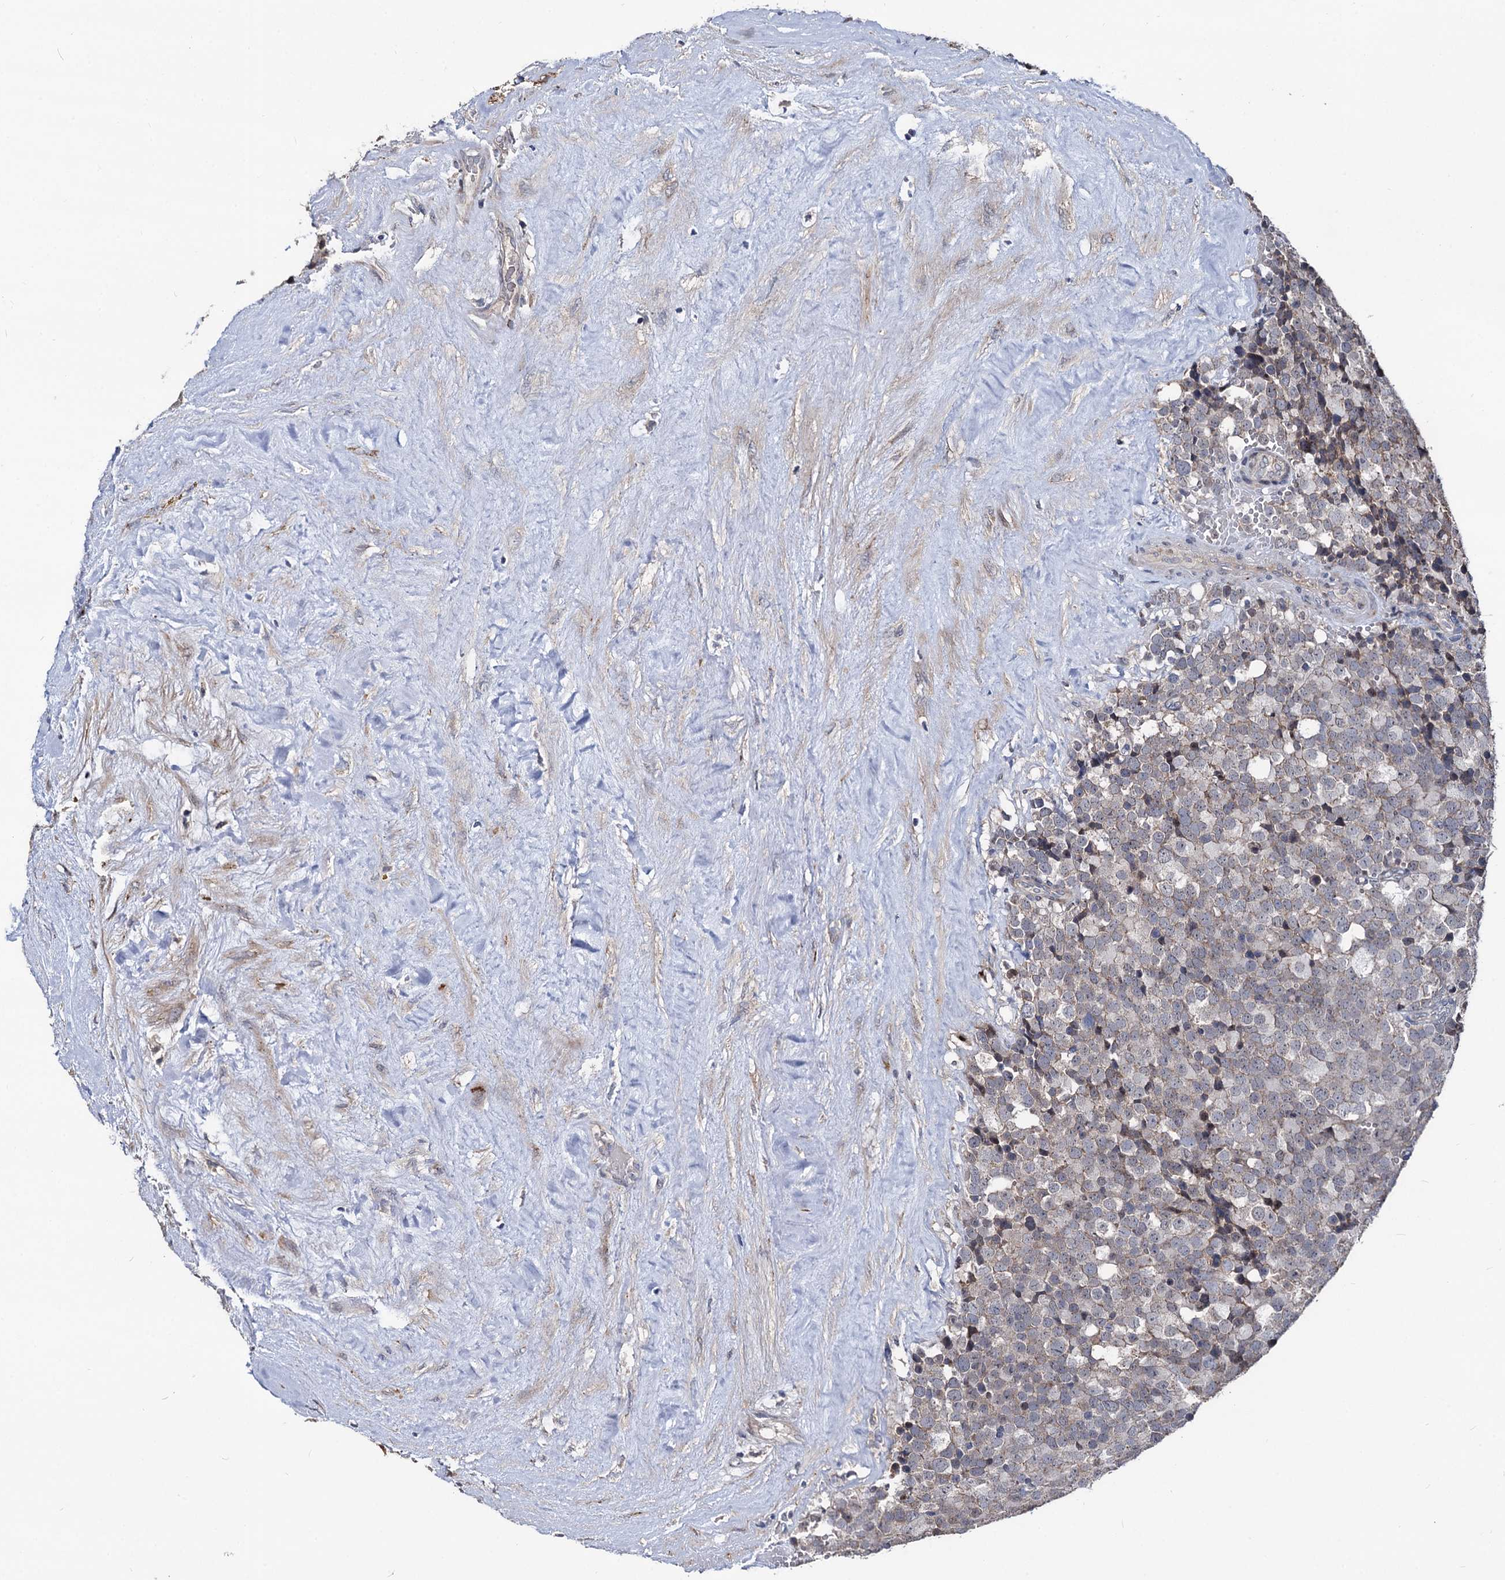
{"staining": {"intensity": "weak", "quantity": "25%-75%", "location": "cytoplasmic/membranous"}, "tissue": "testis cancer", "cell_type": "Tumor cells", "image_type": "cancer", "snomed": [{"axis": "morphology", "description": "Seminoma, NOS"}, {"axis": "topography", "description": "Testis"}], "caption": "The immunohistochemical stain shows weak cytoplasmic/membranous expression in tumor cells of testis cancer tissue.", "gene": "SMAGP", "patient": {"sex": "male", "age": 71}}